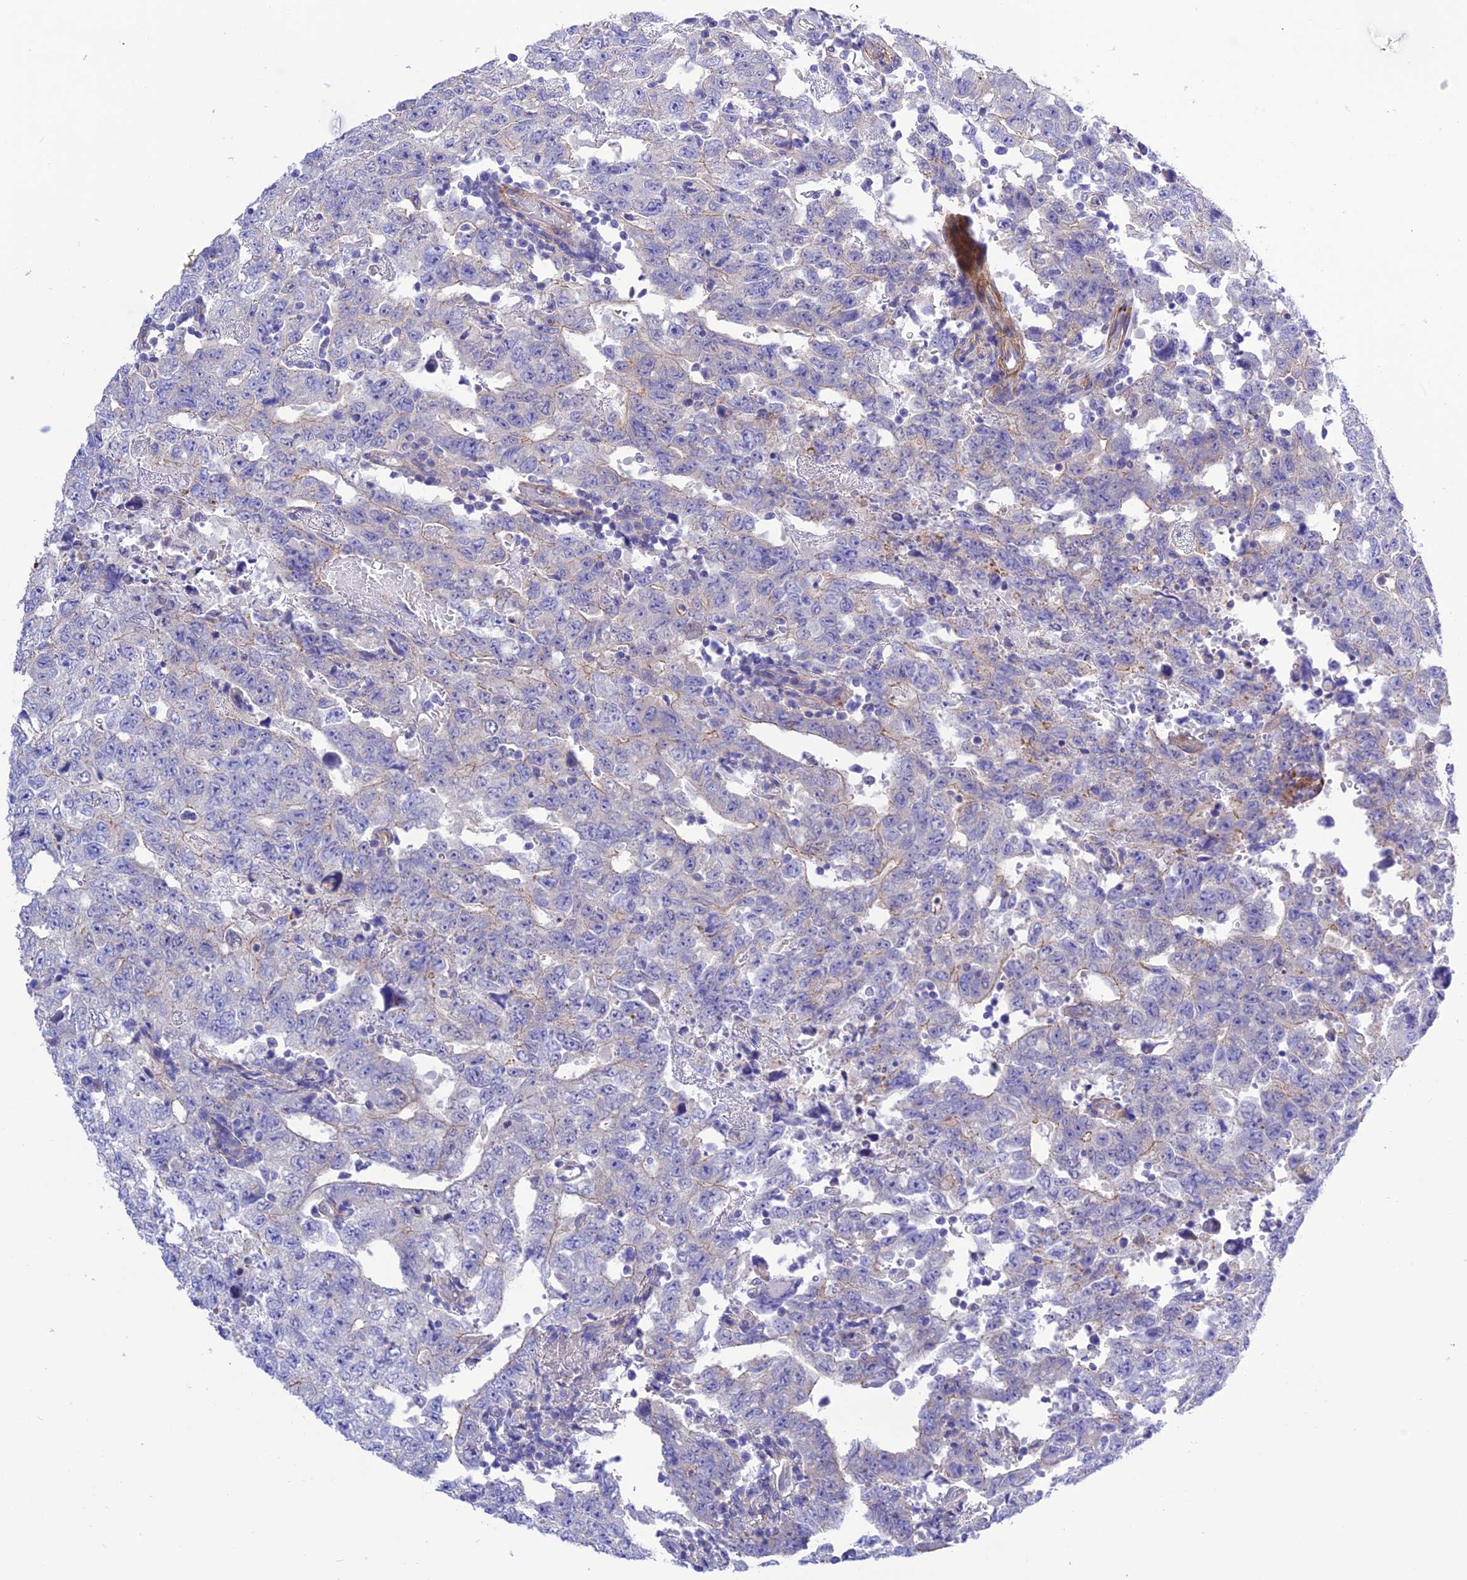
{"staining": {"intensity": "negative", "quantity": "none", "location": "none"}, "tissue": "testis cancer", "cell_type": "Tumor cells", "image_type": "cancer", "snomed": [{"axis": "morphology", "description": "Carcinoma, Embryonal, NOS"}, {"axis": "topography", "description": "Testis"}], "caption": "Immunohistochemical staining of testis cancer (embryonal carcinoma) shows no significant positivity in tumor cells.", "gene": "FRA10AC1", "patient": {"sex": "male", "age": 26}}